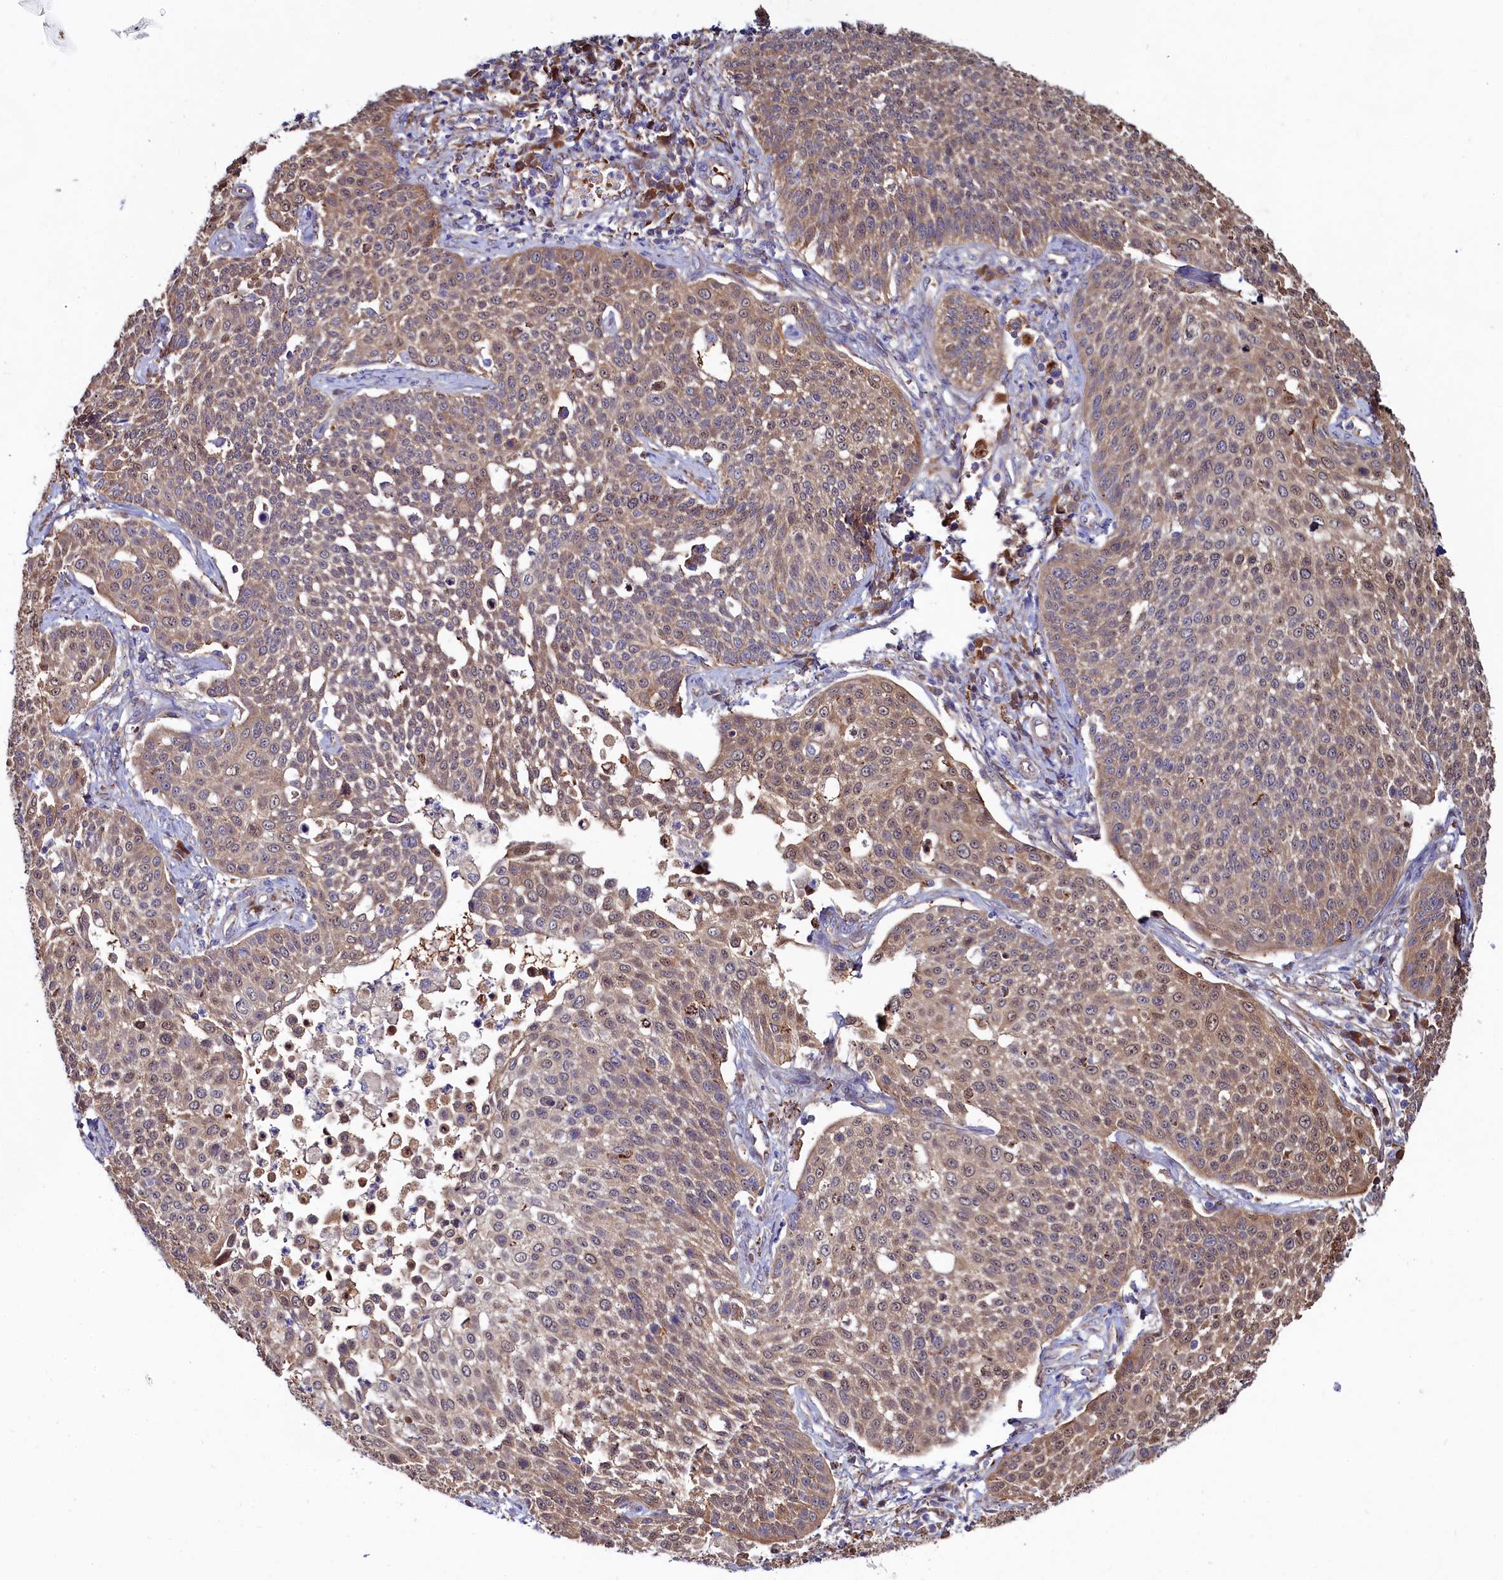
{"staining": {"intensity": "weak", "quantity": ">75%", "location": "cytoplasmic/membranous,nuclear"}, "tissue": "cervical cancer", "cell_type": "Tumor cells", "image_type": "cancer", "snomed": [{"axis": "morphology", "description": "Squamous cell carcinoma, NOS"}, {"axis": "topography", "description": "Cervix"}], "caption": "This photomicrograph displays squamous cell carcinoma (cervical) stained with immunohistochemistry to label a protein in brown. The cytoplasmic/membranous and nuclear of tumor cells show weak positivity for the protein. Nuclei are counter-stained blue.", "gene": "ASTE1", "patient": {"sex": "female", "age": 34}}